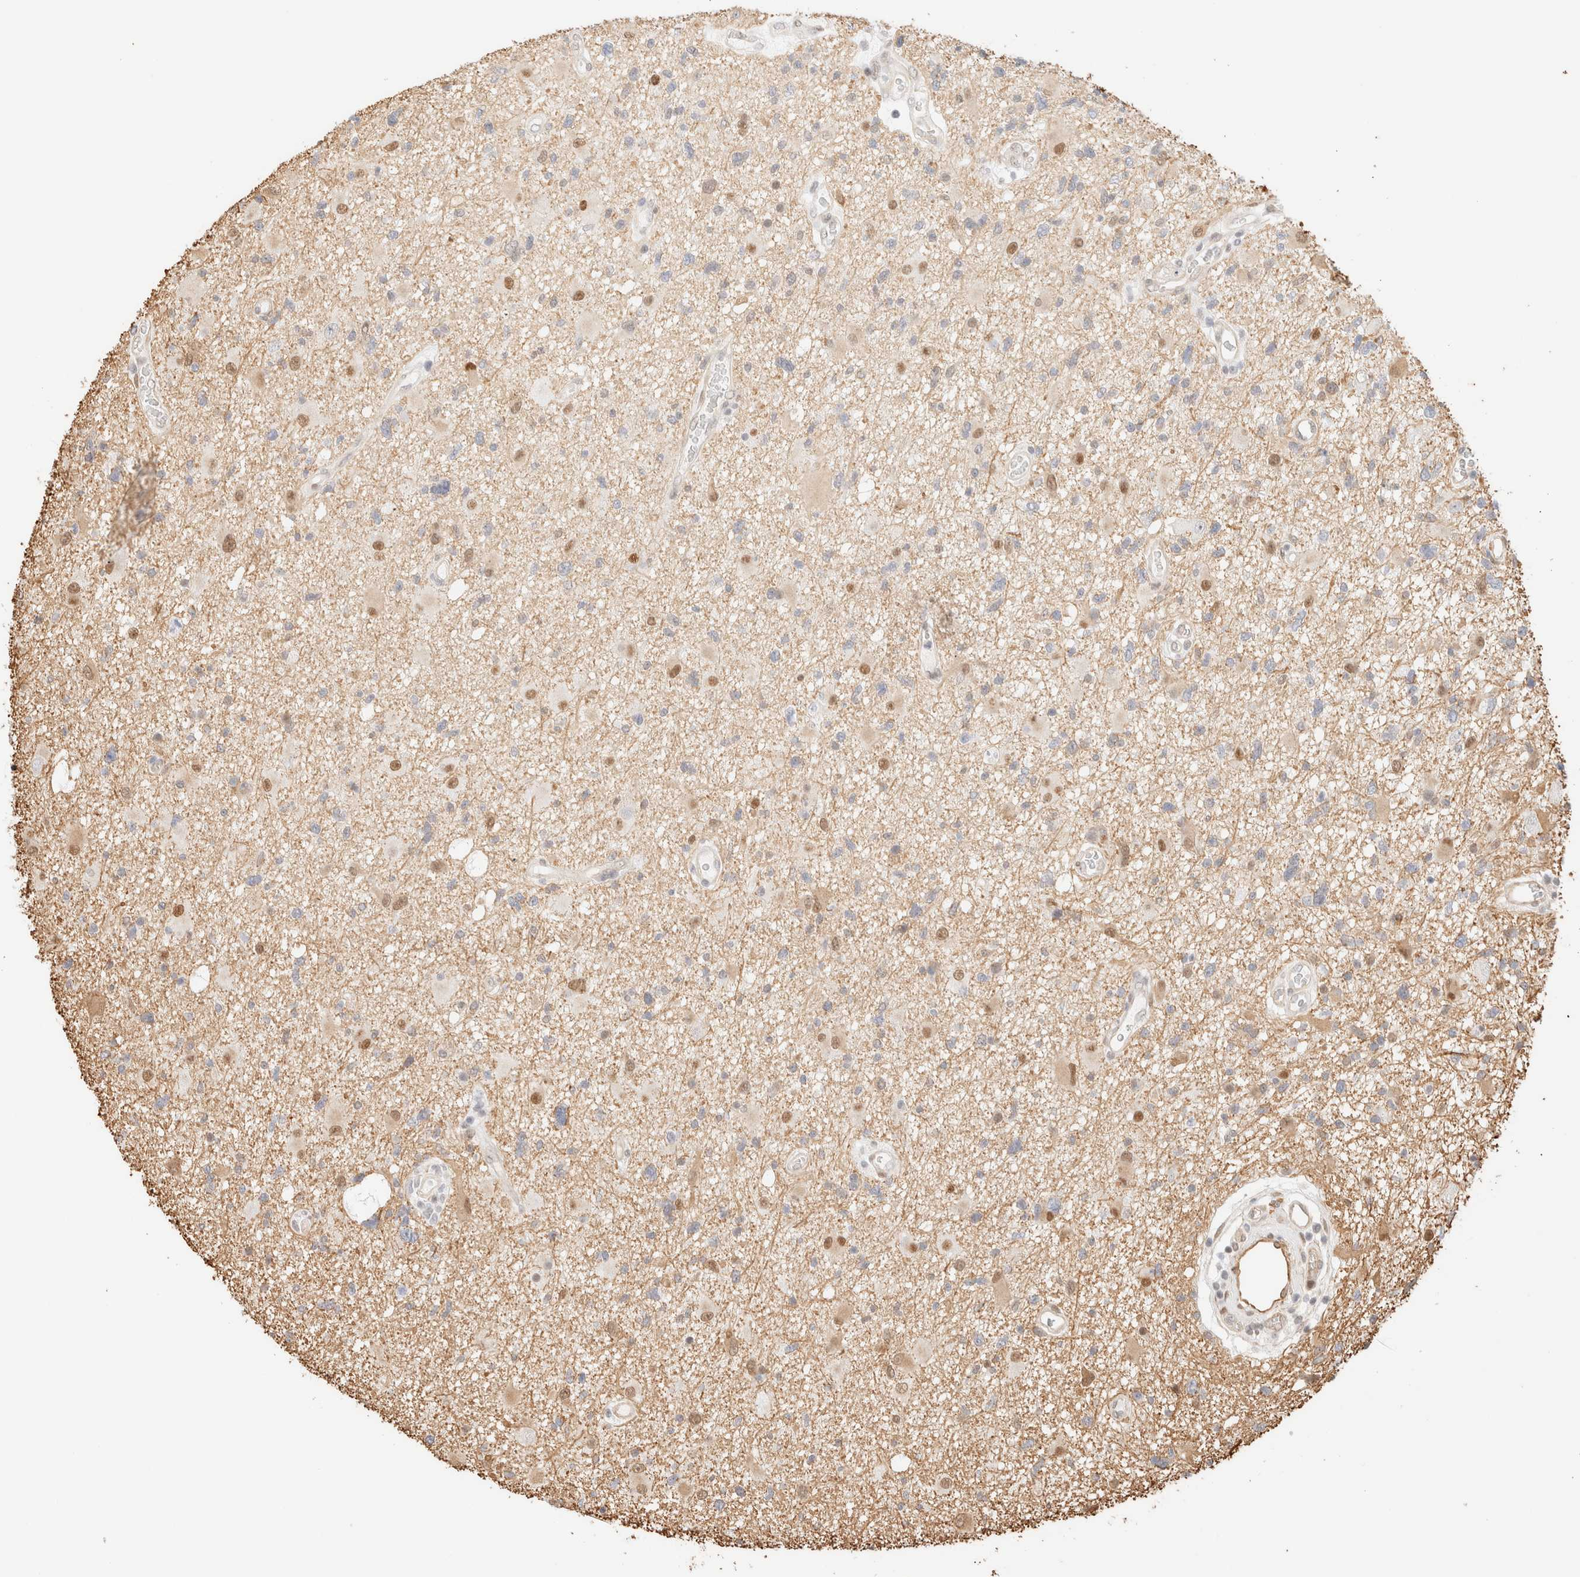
{"staining": {"intensity": "moderate", "quantity": "<25%", "location": "nuclear"}, "tissue": "glioma", "cell_type": "Tumor cells", "image_type": "cancer", "snomed": [{"axis": "morphology", "description": "Glioma, malignant, High grade"}, {"axis": "topography", "description": "Brain"}], "caption": "An image of human malignant glioma (high-grade) stained for a protein displays moderate nuclear brown staining in tumor cells.", "gene": "ARID5A", "patient": {"sex": "male", "age": 33}}